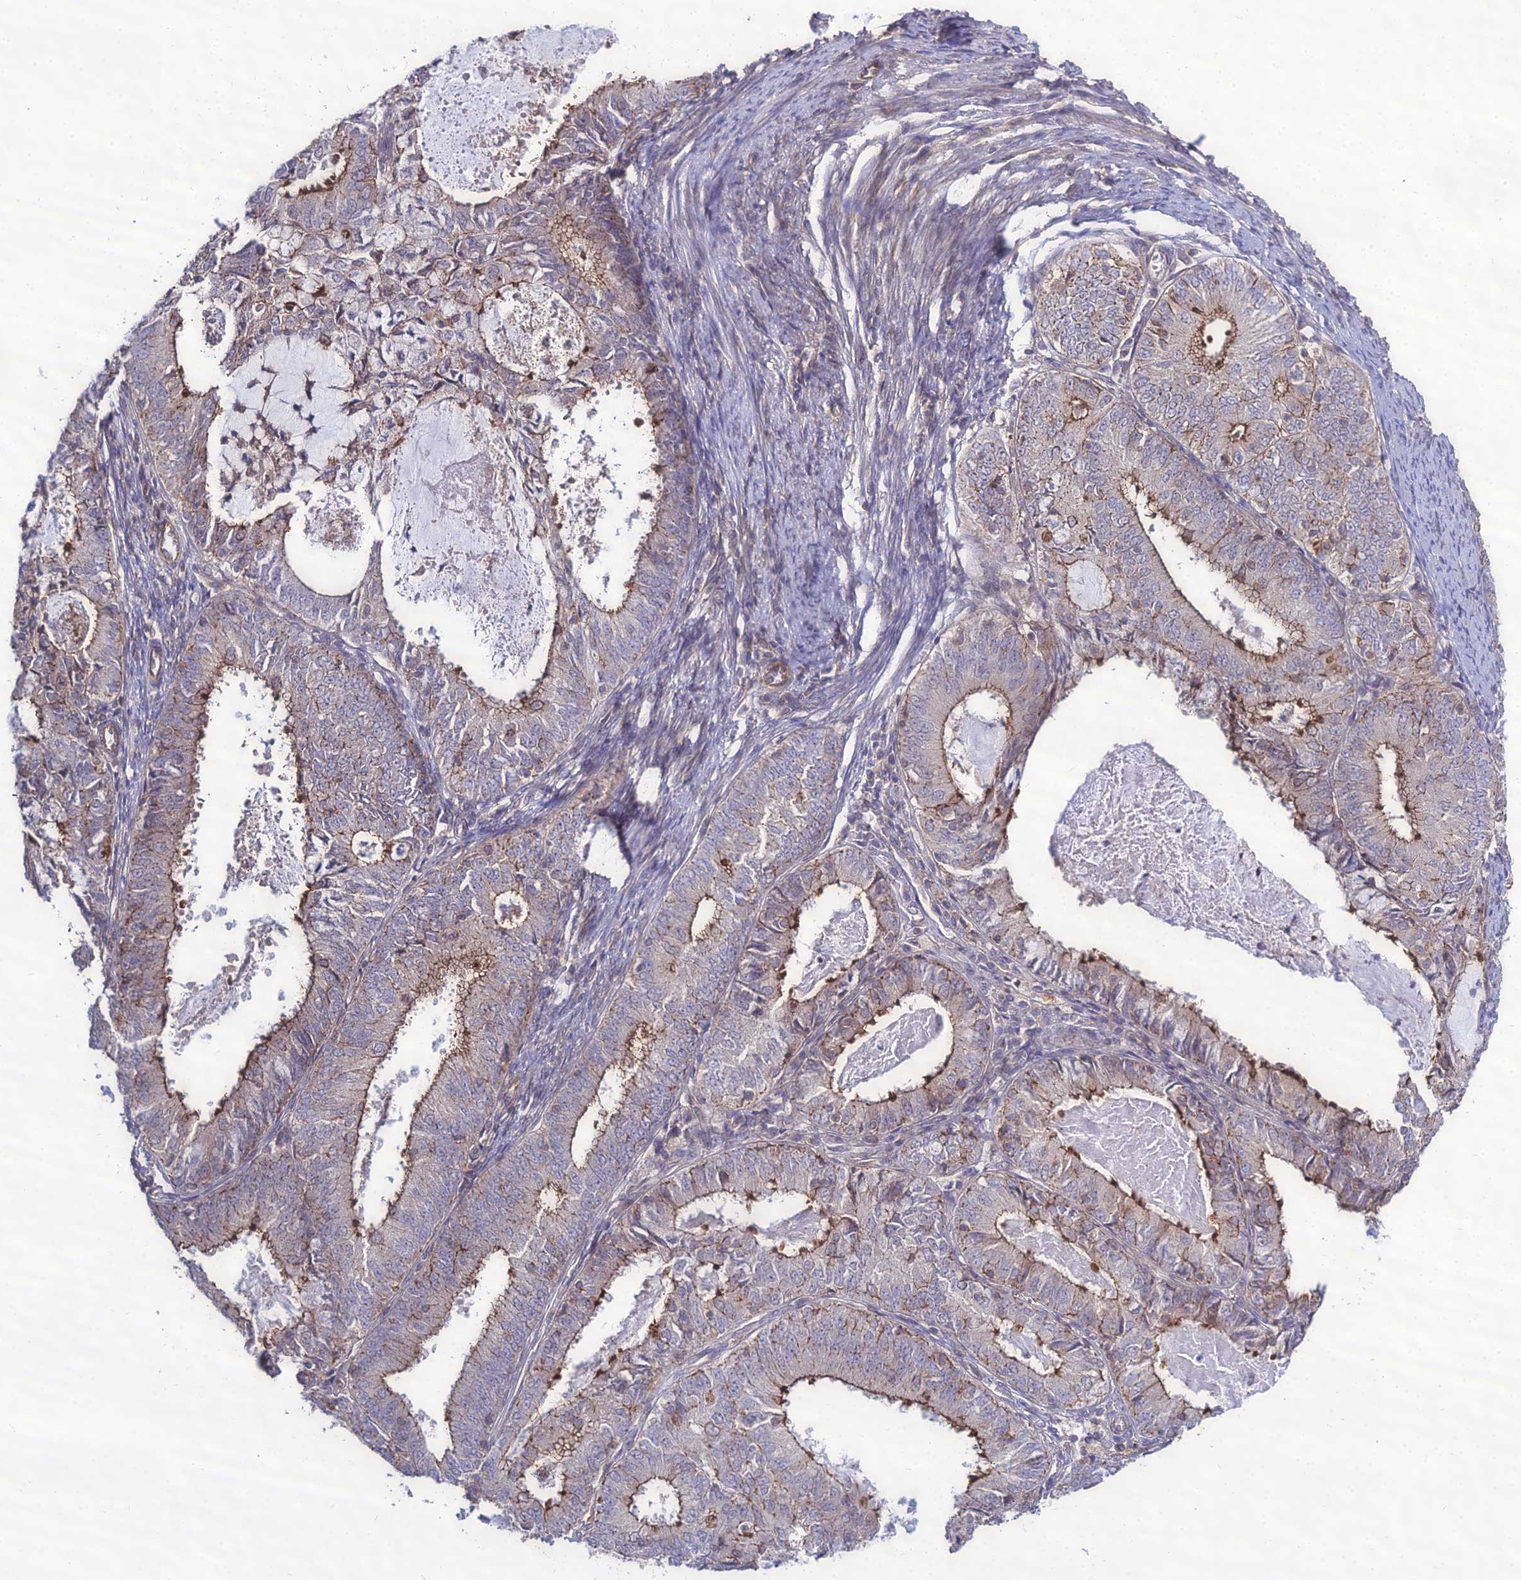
{"staining": {"intensity": "moderate", "quantity": "25%-75%", "location": "cytoplasmic/membranous"}, "tissue": "endometrial cancer", "cell_type": "Tumor cells", "image_type": "cancer", "snomed": [{"axis": "morphology", "description": "Adenocarcinoma, NOS"}, {"axis": "topography", "description": "Endometrium"}], "caption": "Immunohistochemical staining of adenocarcinoma (endometrial) displays medium levels of moderate cytoplasmic/membranous staining in approximately 25%-75% of tumor cells.", "gene": "TSPYL2", "patient": {"sex": "female", "age": 57}}